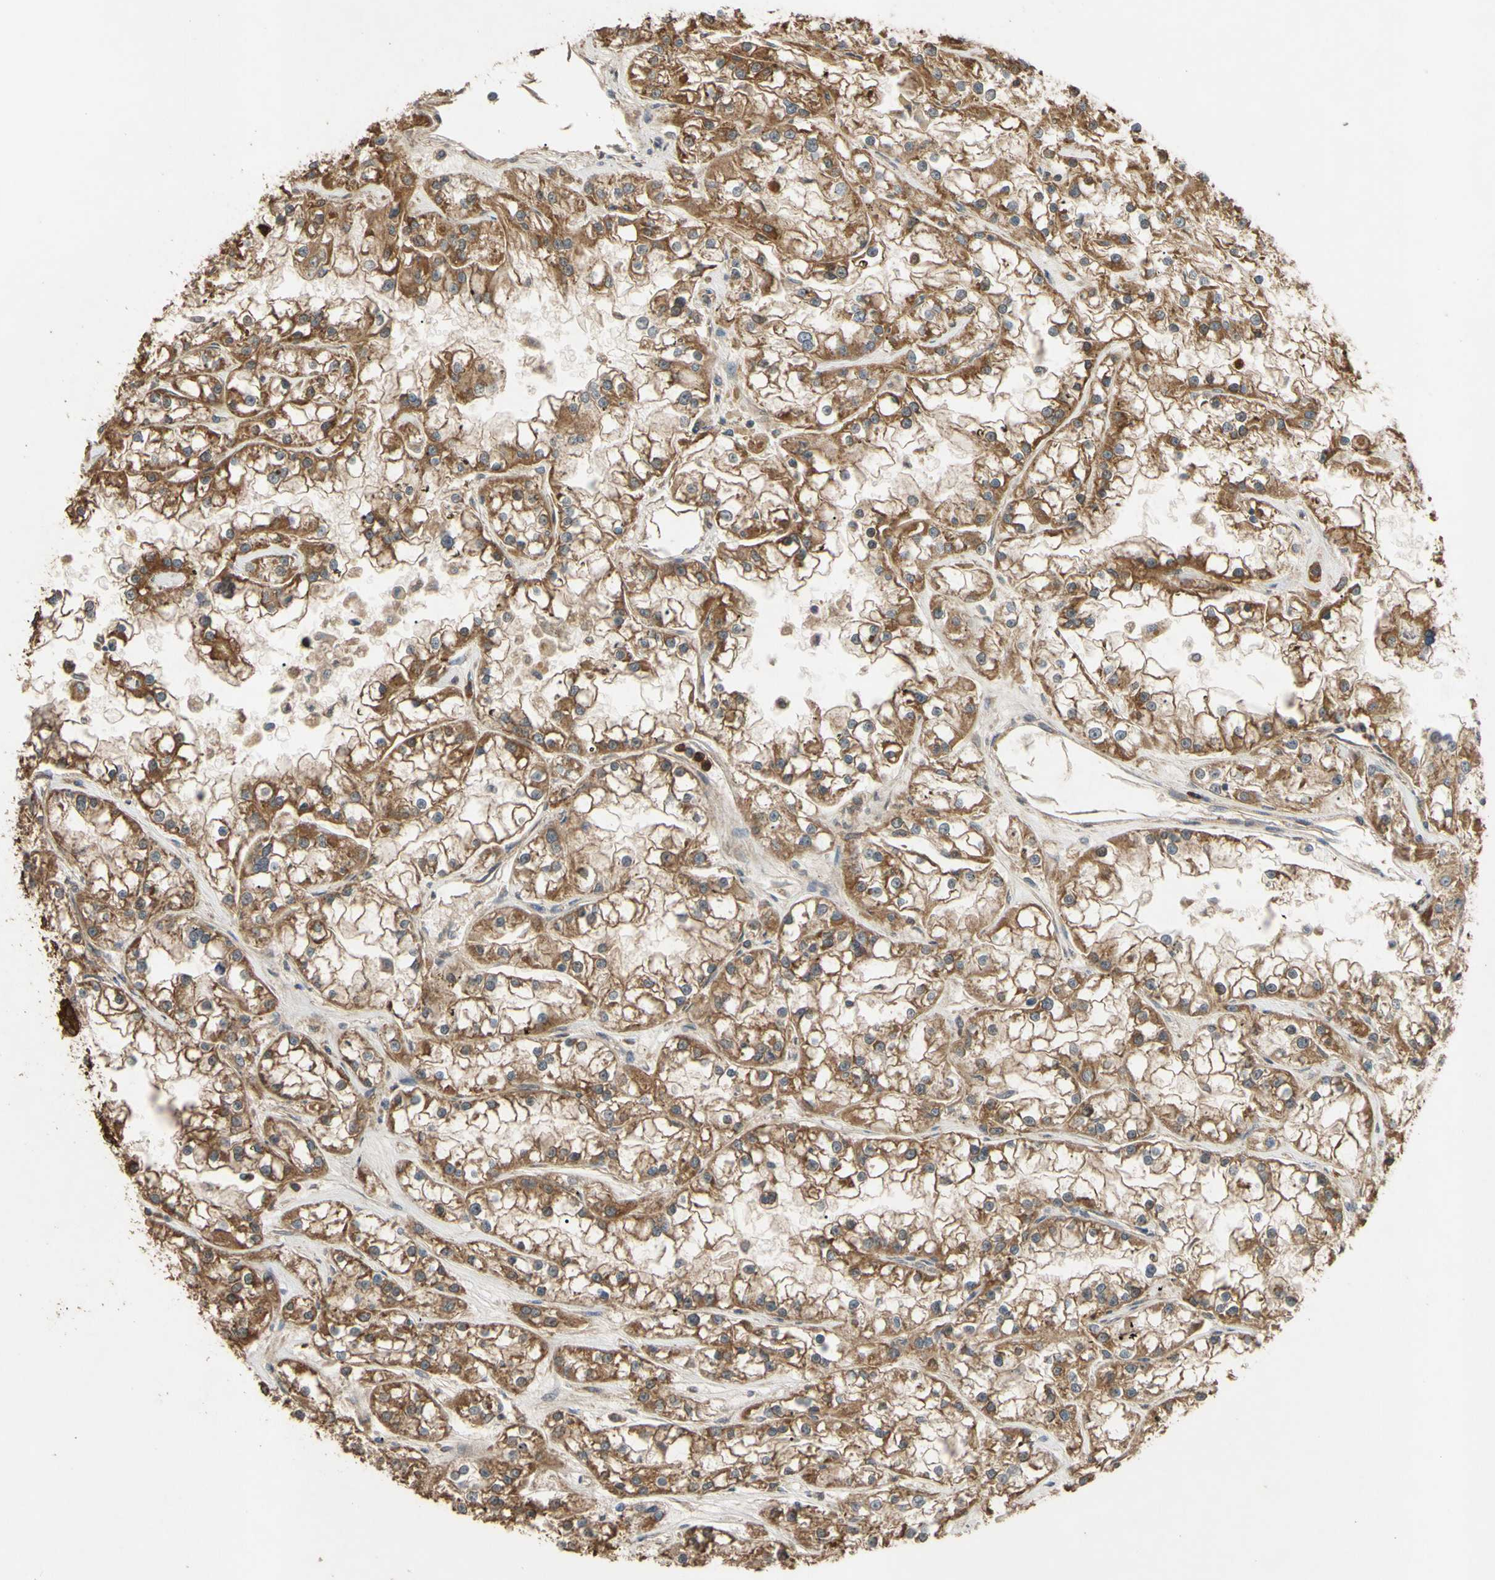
{"staining": {"intensity": "moderate", "quantity": ">75%", "location": "cytoplasmic/membranous"}, "tissue": "renal cancer", "cell_type": "Tumor cells", "image_type": "cancer", "snomed": [{"axis": "morphology", "description": "Adenocarcinoma, NOS"}, {"axis": "topography", "description": "Kidney"}], "caption": "Brown immunohistochemical staining in human renal adenocarcinoma displays moderate cytoplasmic/membranous staining in approximately >75% of tumor cells. Using DAB (3,3'-diaminobenzidine) (brown) and hematoxylin (blue) stains, captured at high magnification using brightfield microscopy.", "gene": "CTTN", "patient": {"sex": "female", "age": 52}}